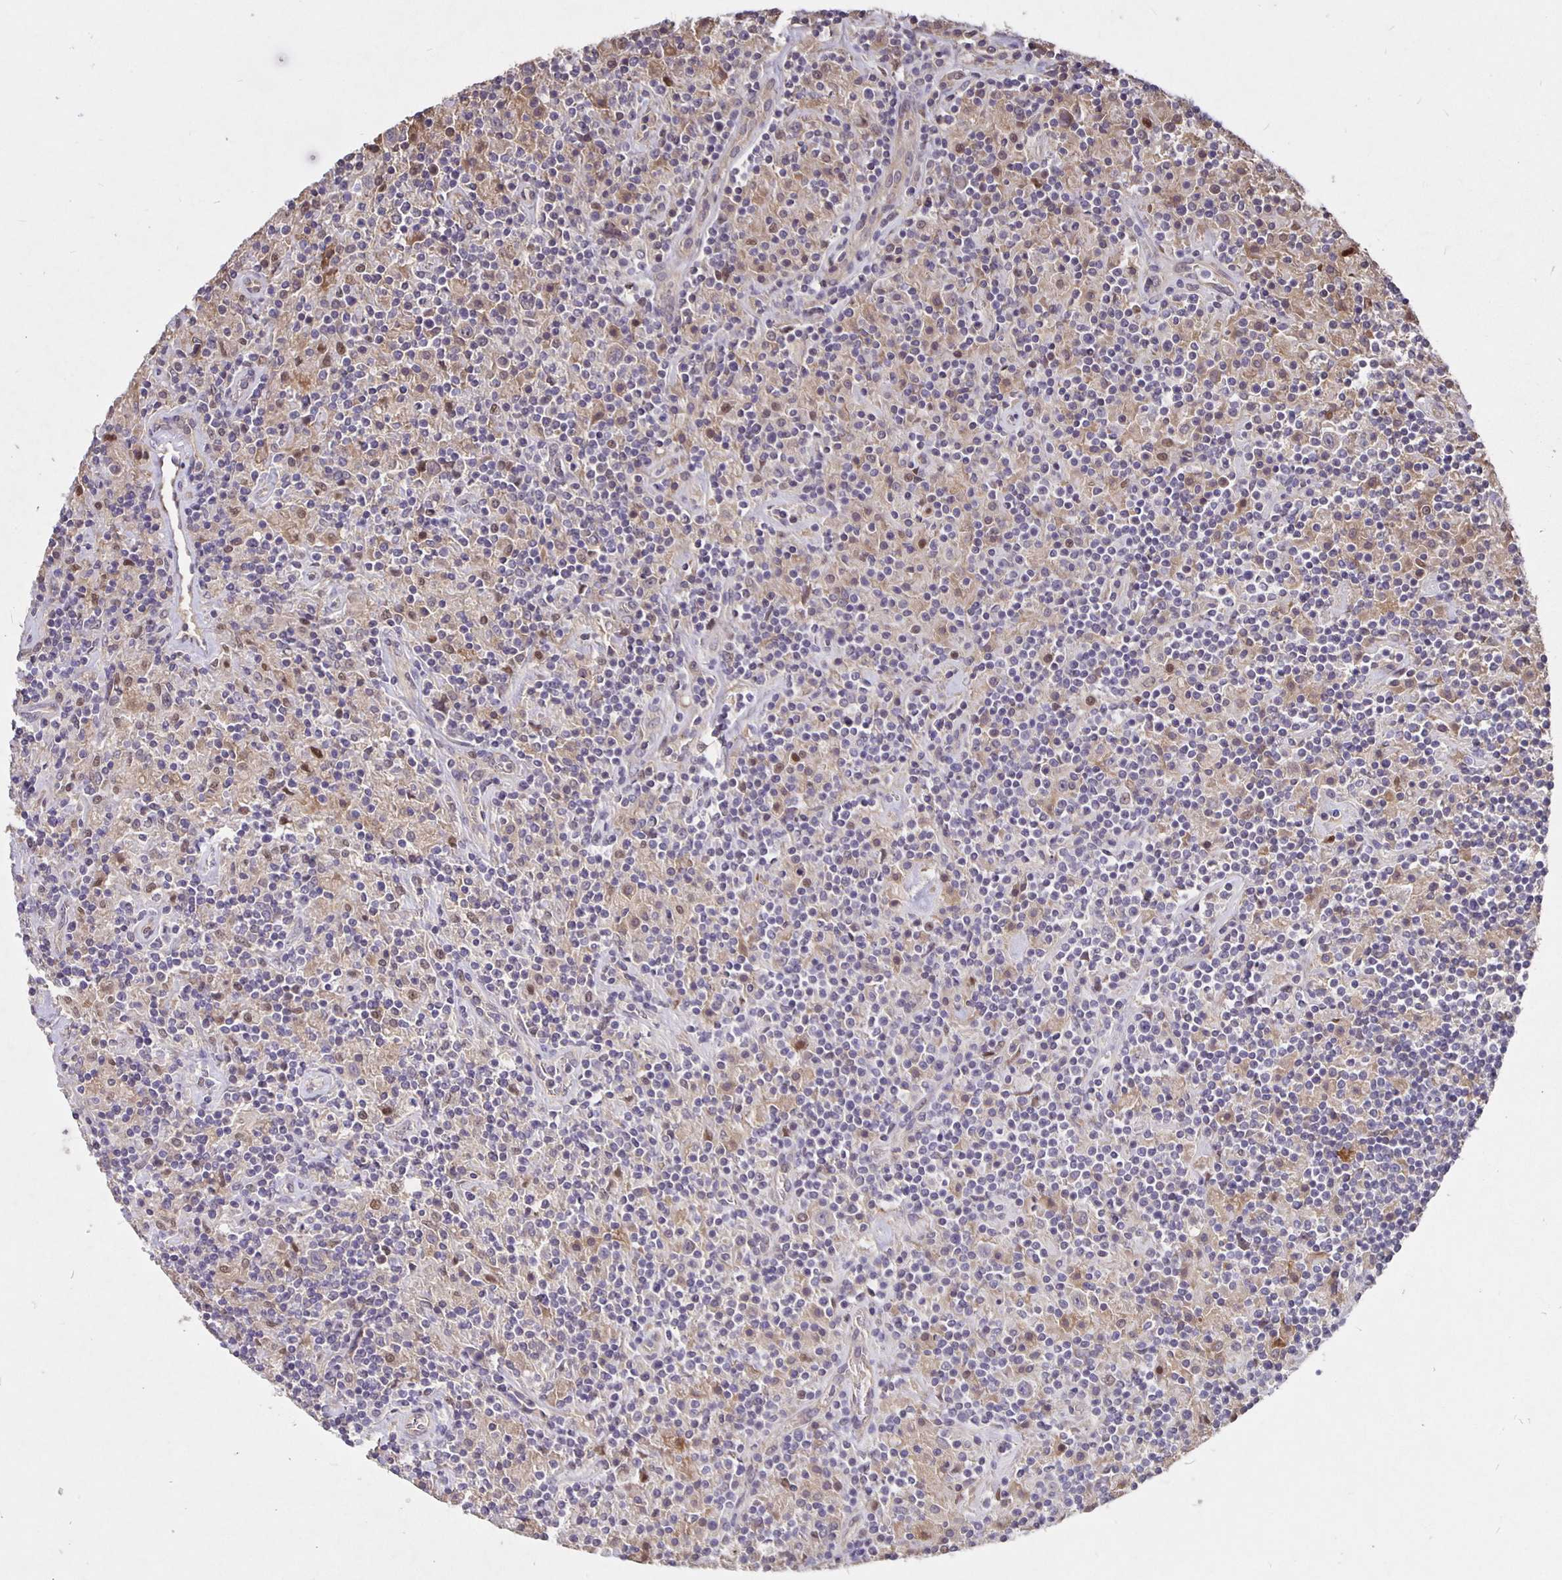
{"staining": {"intensity": "negative", "quantity": "none", "location": "none"}, "tissue": "lymphoma", "cell_type": "Tumor cells", "image_type": "cancer", "snomed": [{"axis": "morphology", "description": "Hodgkin's disease, NOS"}, {"axis": "topography", "description": "Lymph node"}], "caption": "An IHC histopathology image of lymphoma is shown. There is no staining in tumor cells of lymphoma.", "gene": "NOG", "patient": {"sex": "male", "age": 70}}